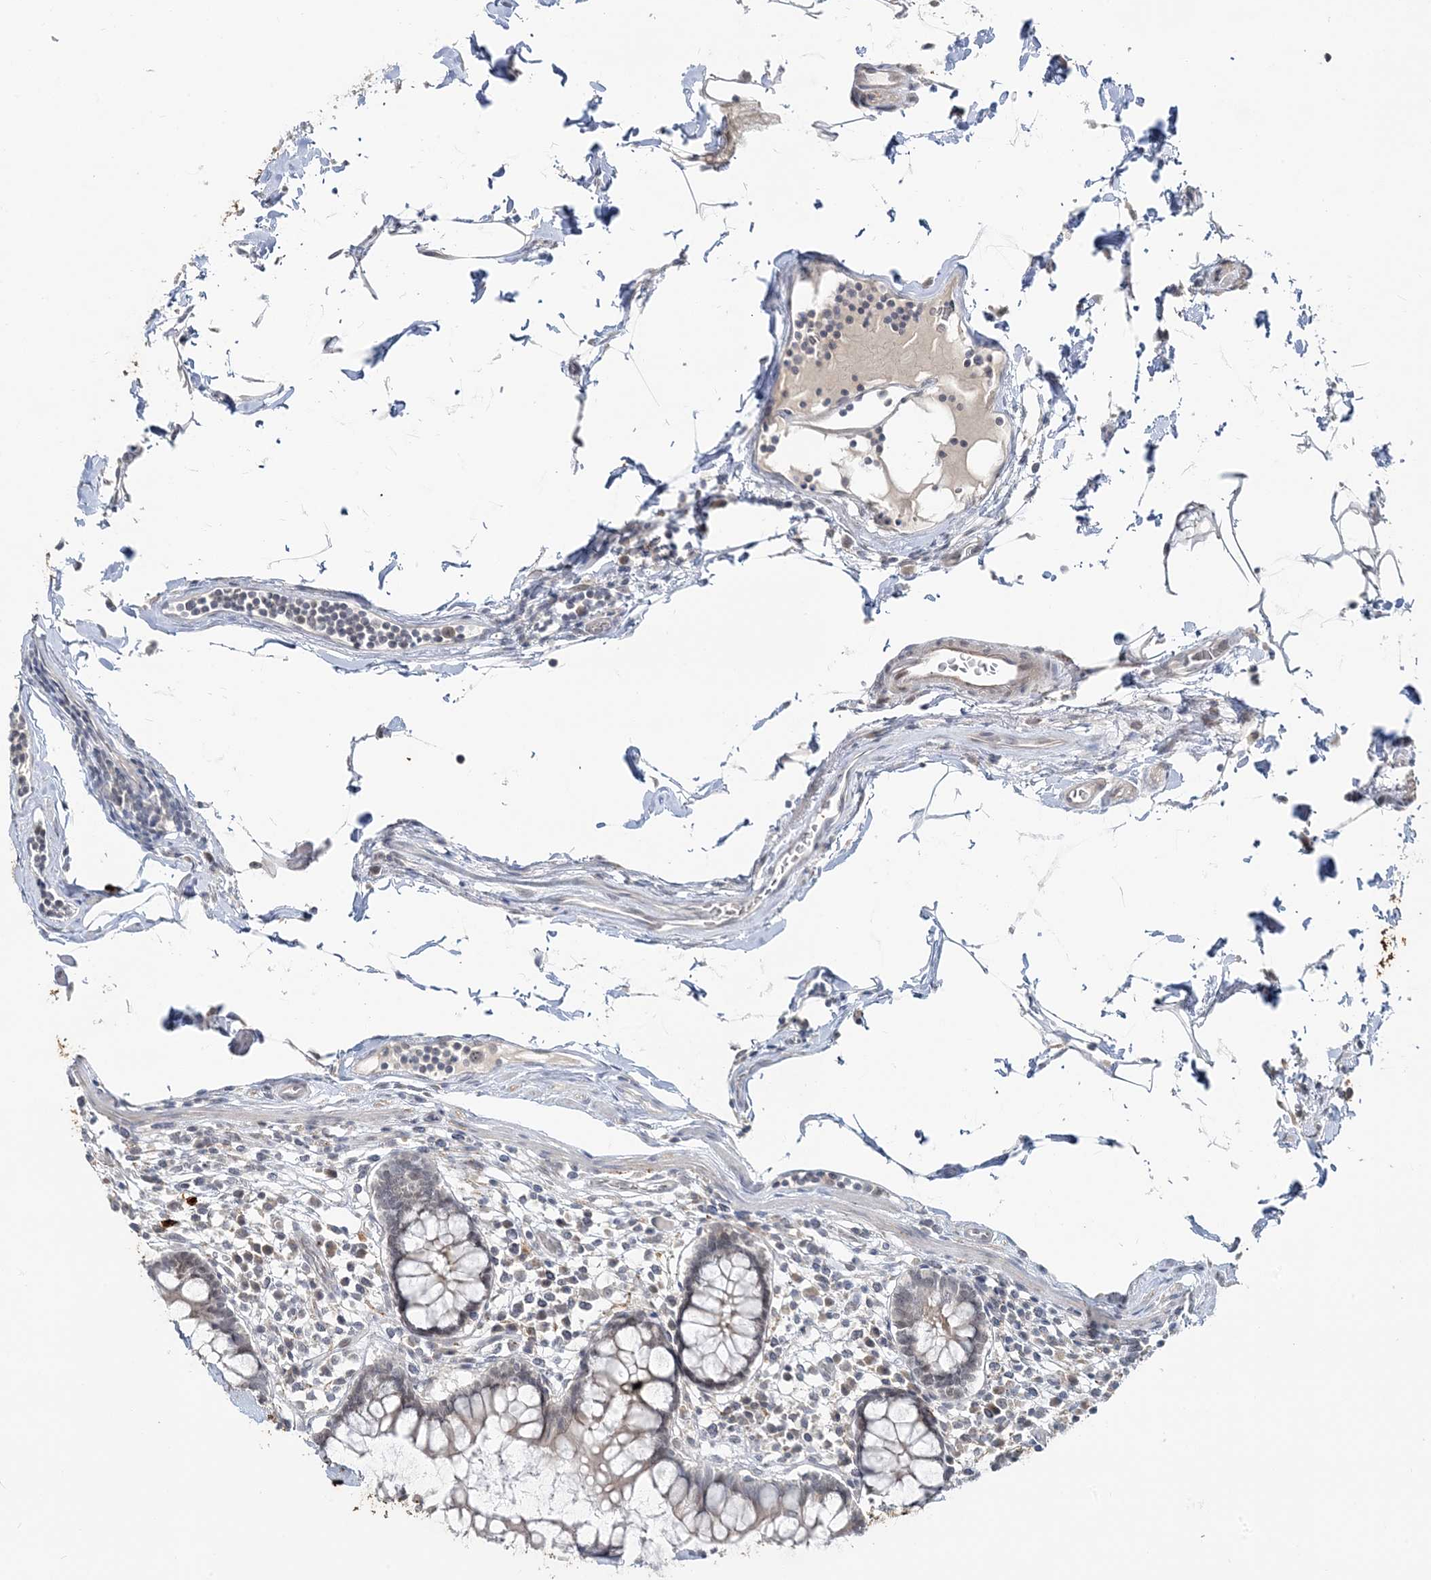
{"staining": {"intensity": "weak", "quantity": "25%-75%", "location": "cytoplasmic/membranous"}, "tissue": "colon", "cell_type": "Endothelial cells", "image_type": "normal", "snomed": [{"axis": "morphology", "description": "Normal tissue, NOS"}, {"axis": "topography", "description": "Colon"}], "caption": "Protein expression analysis of normal human colon reveals weak cytoplasmic/membranous positivity in approximately 25%-75% of endothelial cells. The staining is performed using DAB brown chromogen to label protein expression. The nuclei are counter-stained blue using hematoxylin.", "gene": "LEXM", "patient": {"sex": "female", "age": 79}}